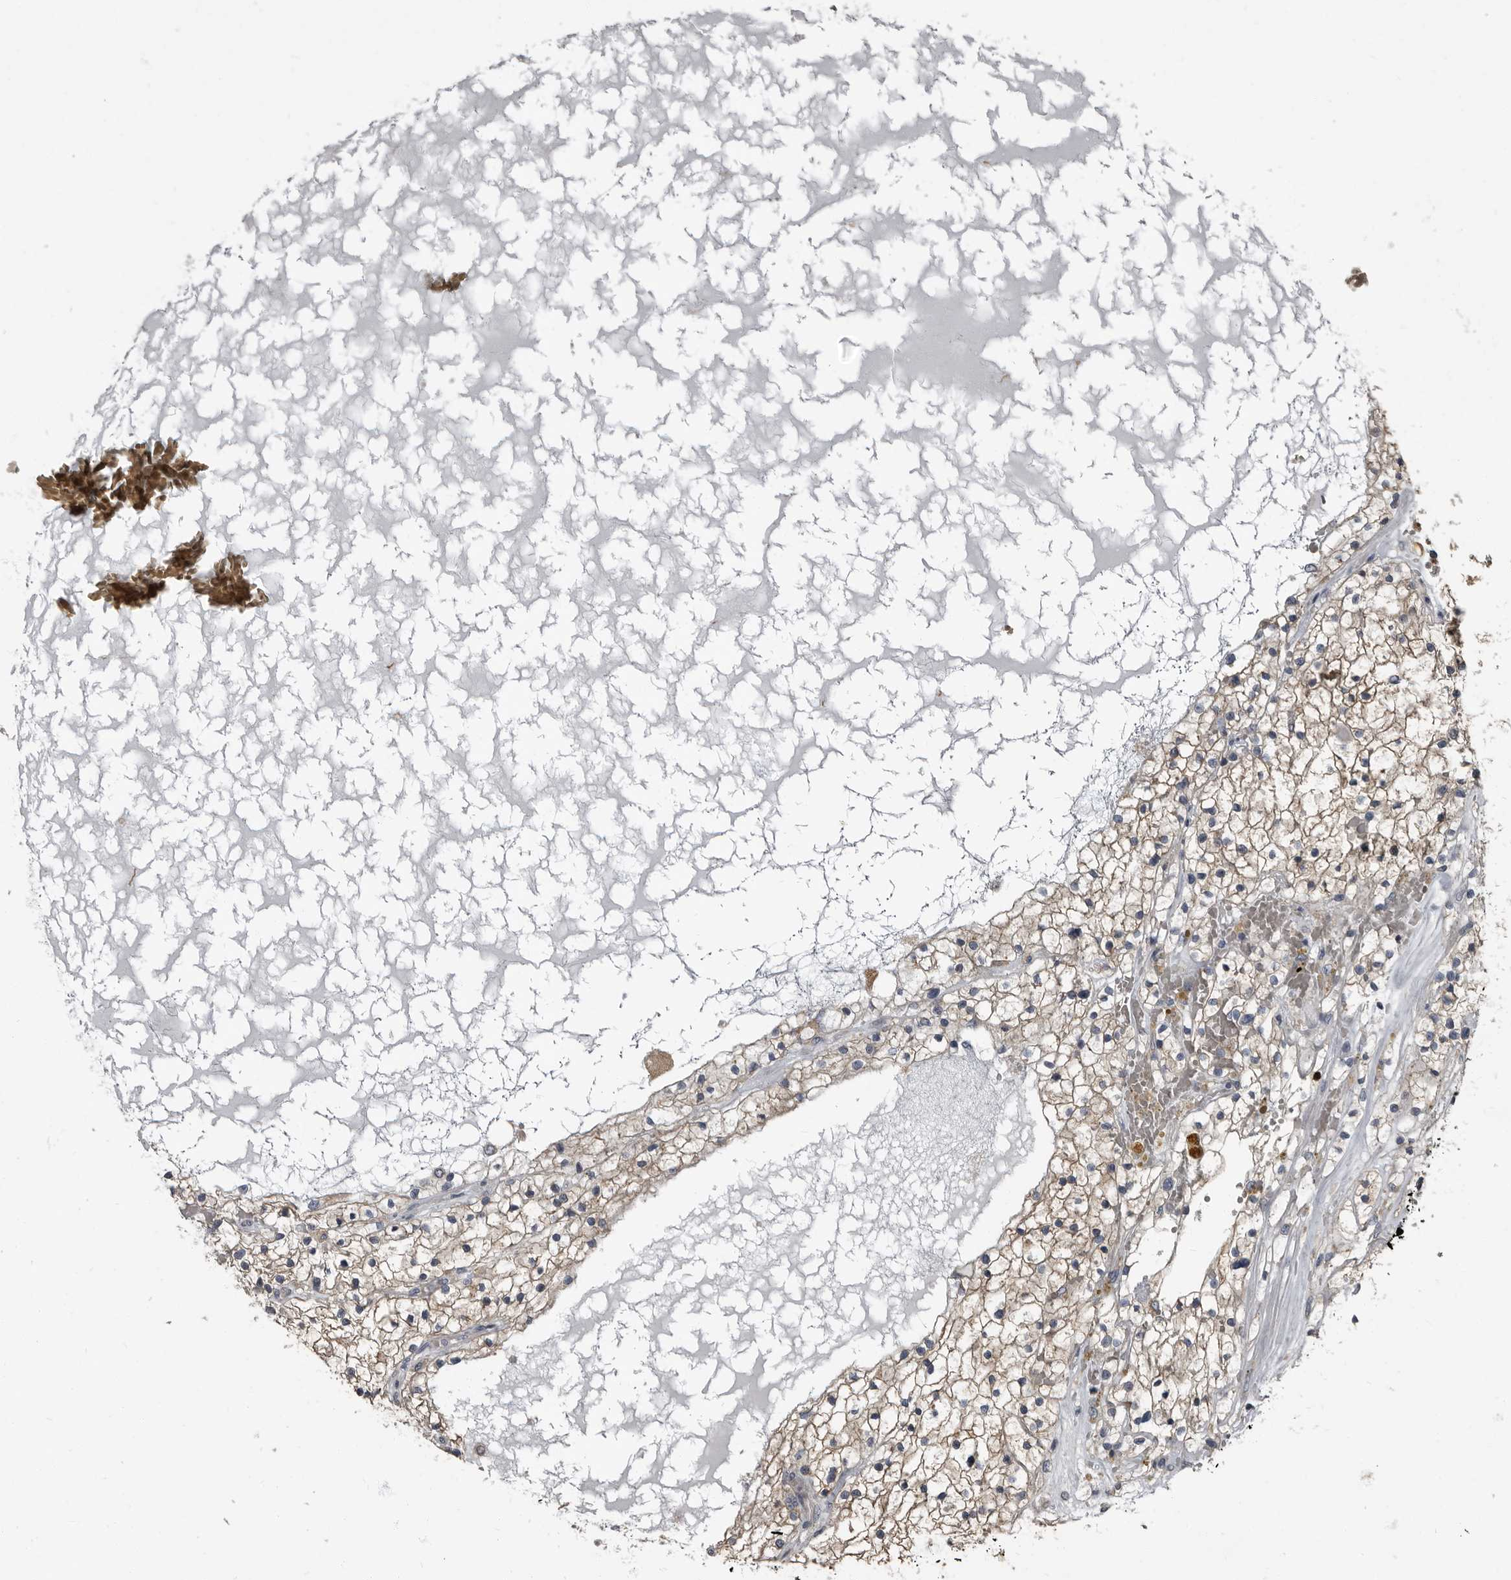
{"staining": {"intensity": "moderate", "quantity": "25%-75%", "location": "cytoplasmic/membranous"}, "tissue": "renal cancer", "cell_type": "Tumor cells", "image_type": "cancer", "snomed": [{"axis": "morphology", "description": "Normal tissue, NOS"}, {"axis": "morphology", "description": "Adenocarcinoma, NOS"}, {"axis": "topography", "description": "Kidney"}], "caption": "An immunohistochemistry (IHC) micrograph of neoplastic tissue is shown. Protein staining in brown shows moderate cytoplasmic/membranous positivity in renal cancer within tumor cells.", "gene": "TPD52L1", "patient": {"sex": "male", "age": 68}}